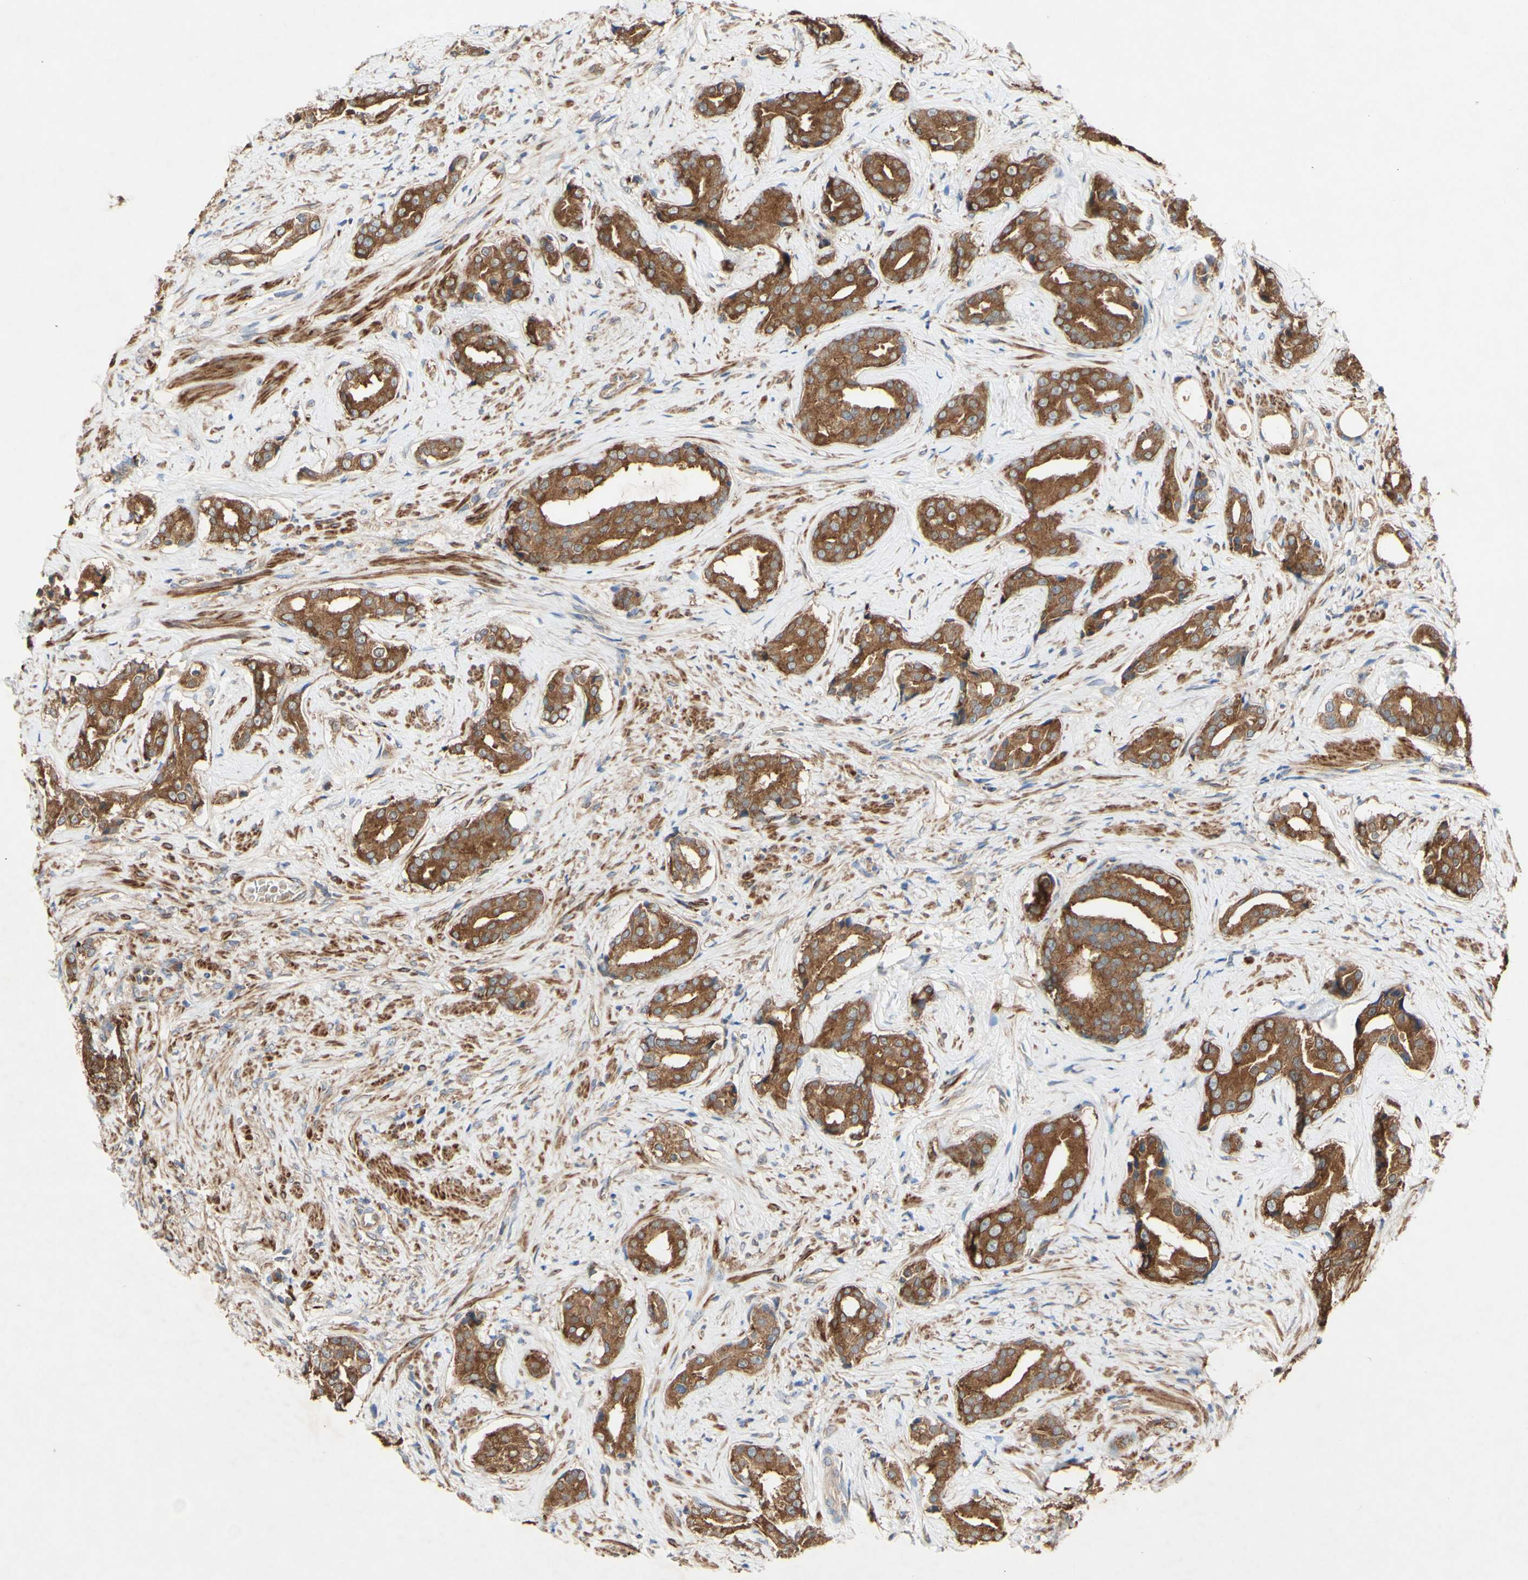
{"staining": {"intensity": "strong", "quantity": ">75%", "location": "cytoplasmic/membranous"}, "tissue": "prostate cancer", "cell_type": "Tumor cells", "image_type": "cancer", "snomed": [{"axis": "morphology", "description": "Adenocarcinoma, High grade"}, {"axis": "topography", "description": "Prostate"}], "caption": "A histopathology image showing strong cytoplasmic/membranous positivity in about >75% of tumor cells in prostate cancer, as visualized by brown immunohistochemical staining.", "gene": "PDGFB", "patient": {"sex": "male", "age": 71}}